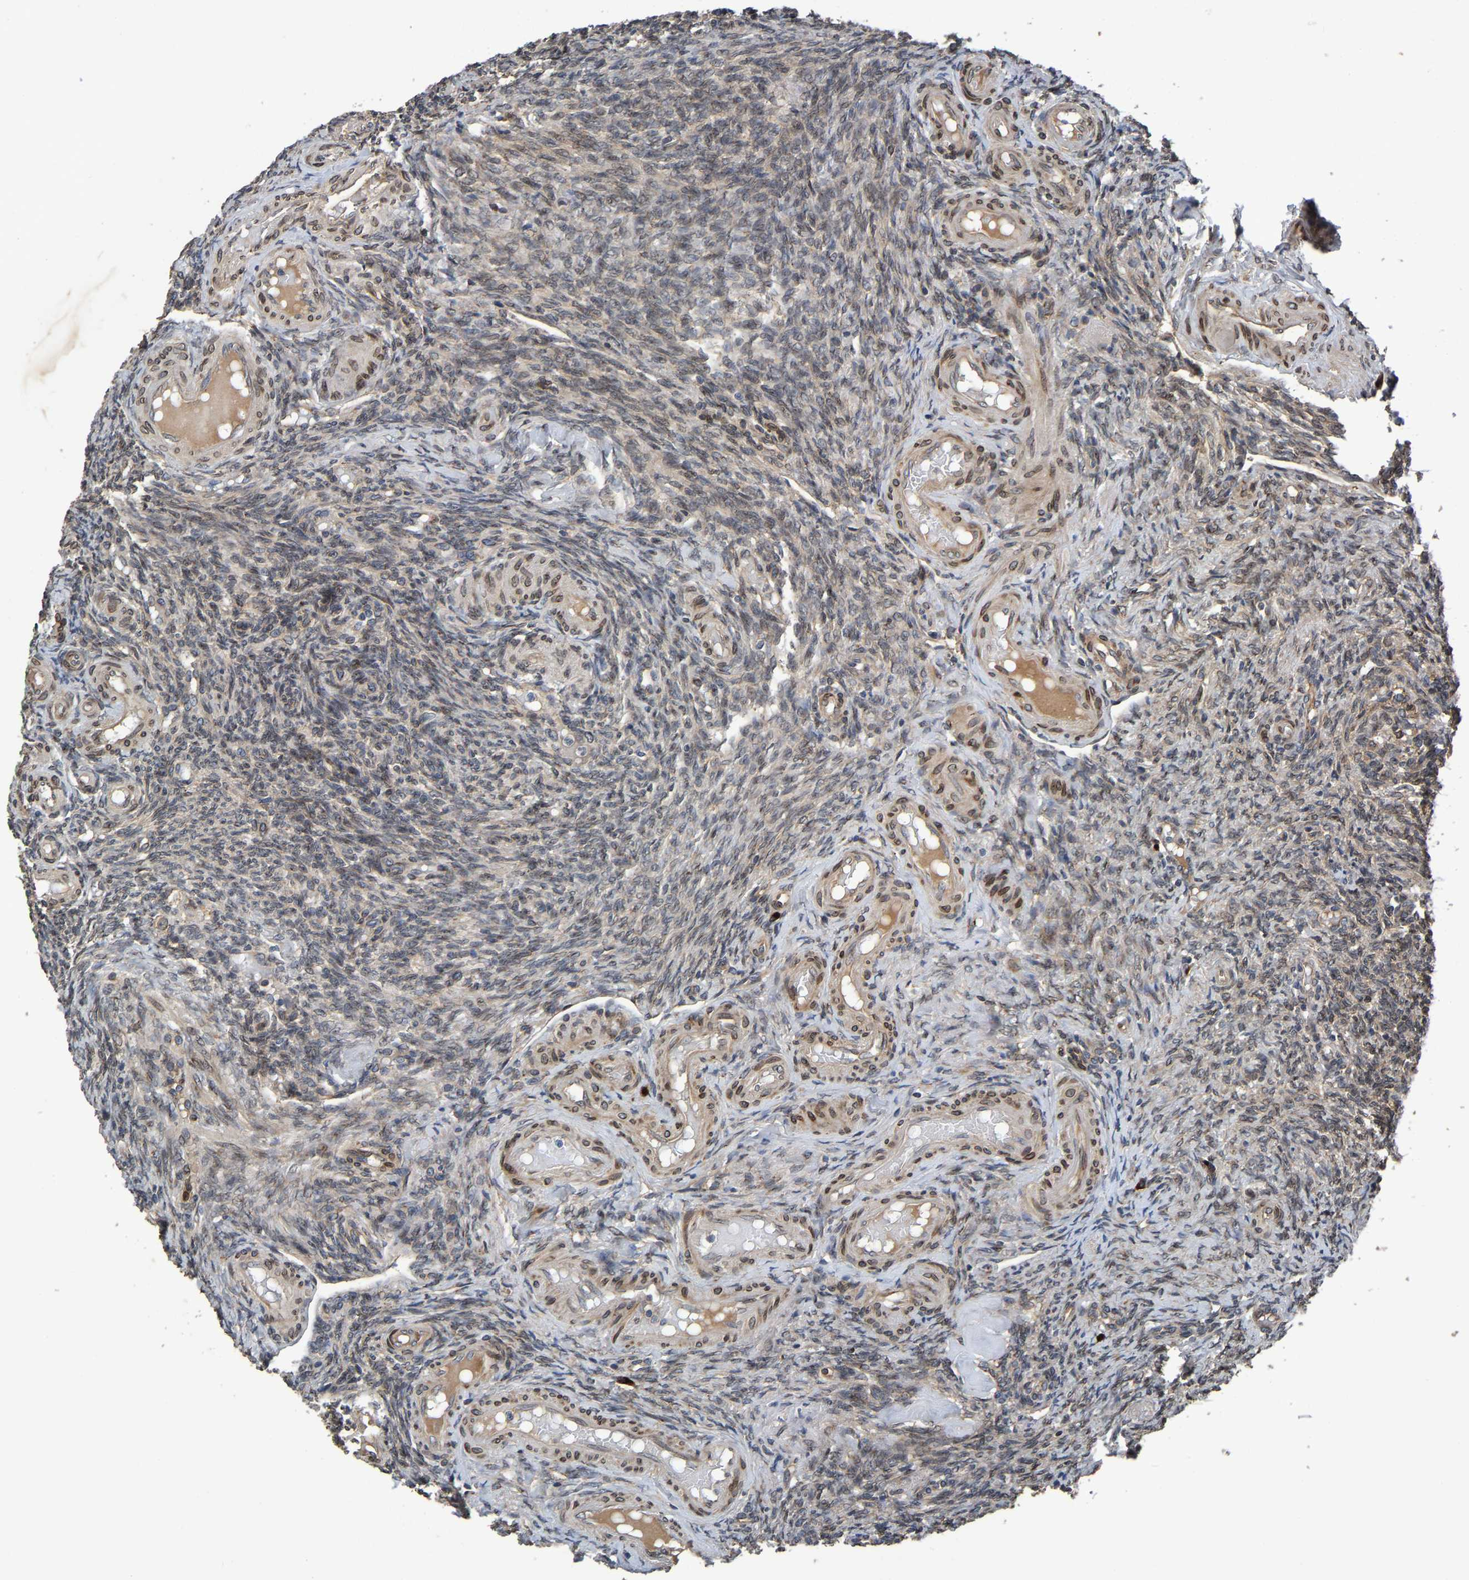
{"staining": {"intensity": "moderate", "quantity": ">75%", "location": "cytoplasmic/membranous"}, "tissue": "ovary", "cell_type": "Follicle cells", "image_type": "normal", "snomed": [{"axis": "morphology", "description": "Normal tissue, NOS"}, {"axis": "topography", "description": "Ovary"}], "caption": "A medium amount of moderate cytoplasmic/membranous staining is identified in approximately >75% of follicle cells in normal ovary.", "gene": "MACC1", "patient": {"sex": "female", "age": 41}}